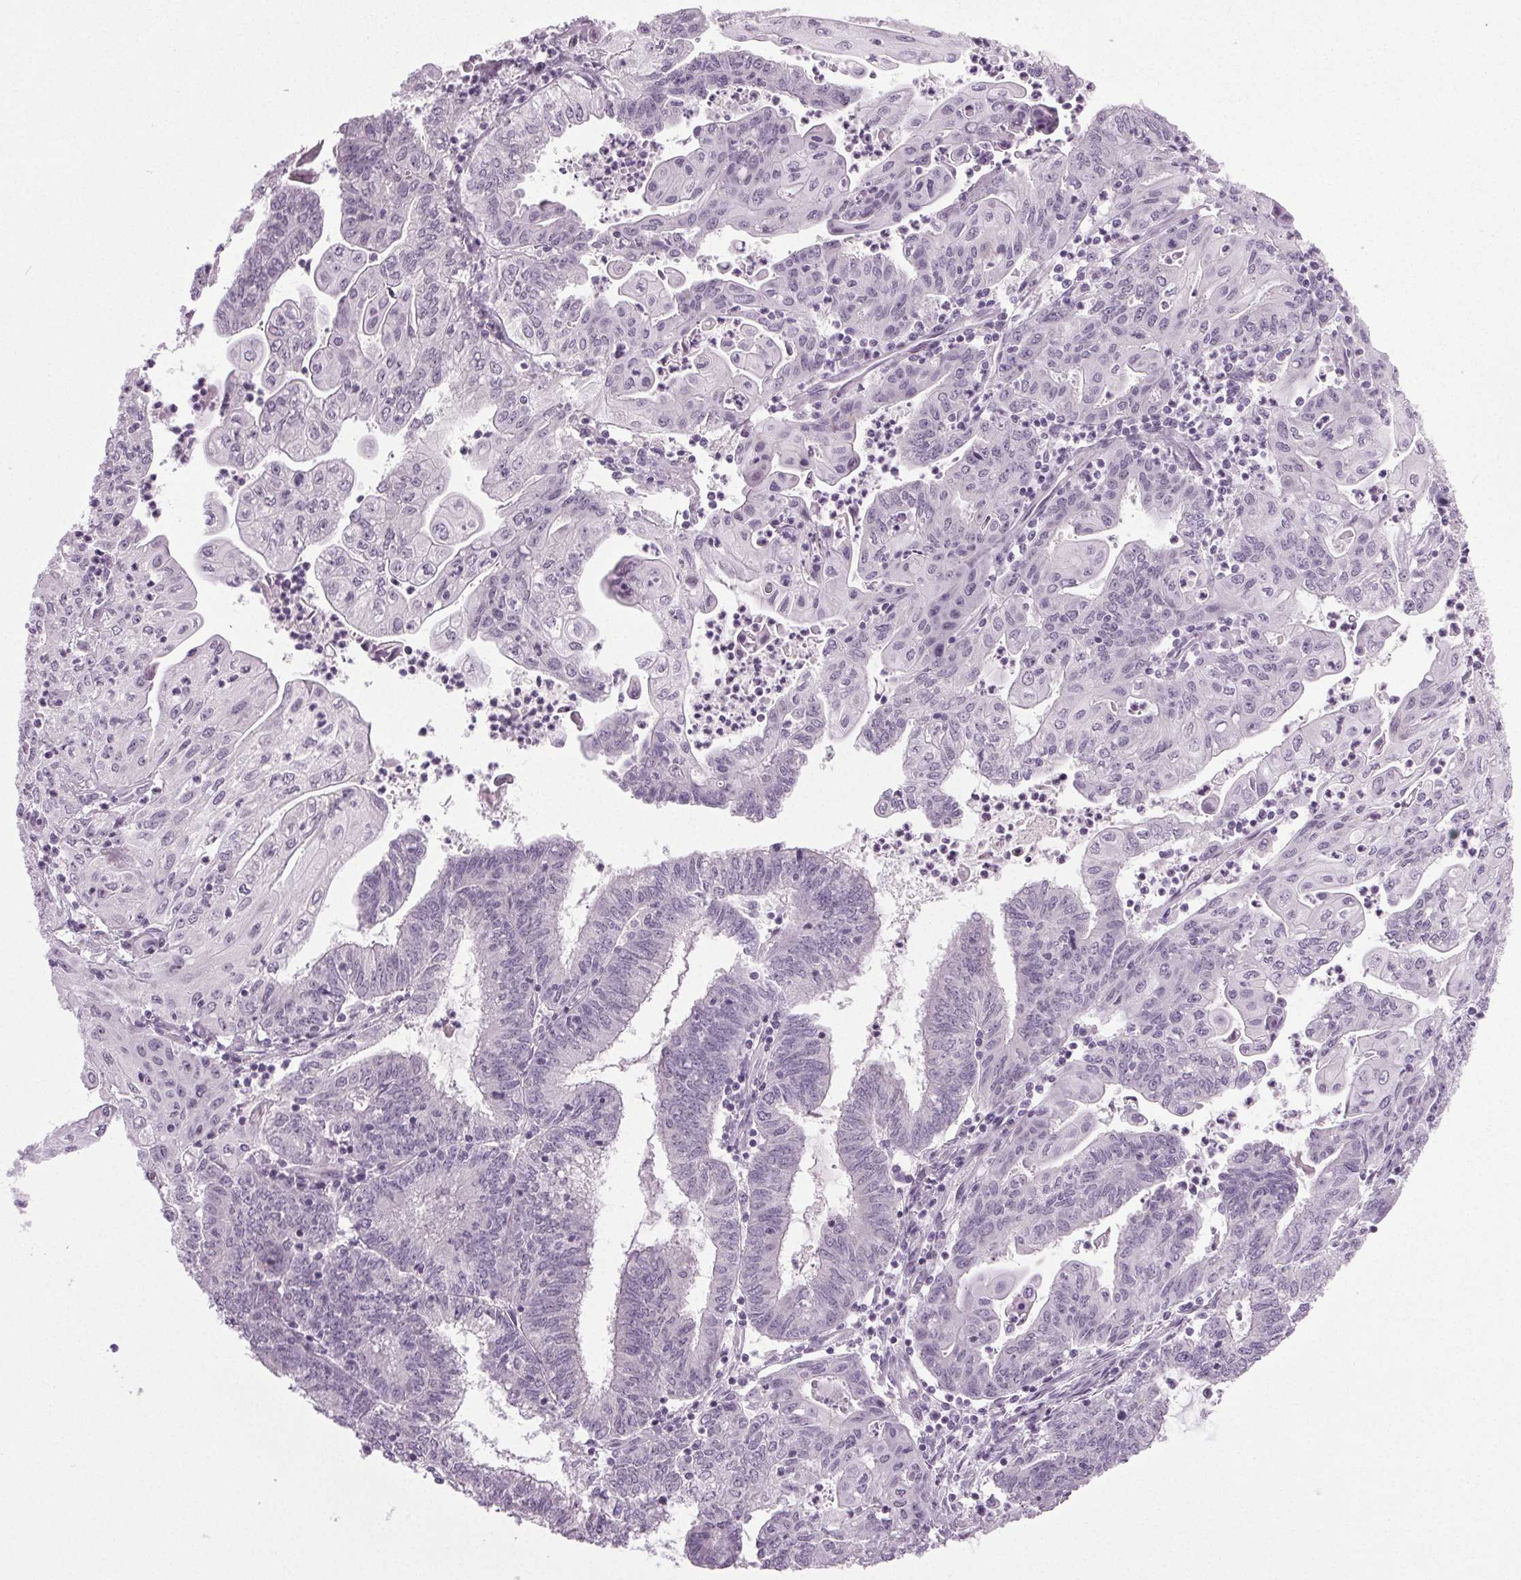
{"staining": {"intensity": "negative", "quantity": "none", "location": "none"}, "tissue": "endometrial cancer", "cell_type": "Tumor cells", "image_type": "cancer", "snomed": [{"axis": "morphology", "description": "Adenocarcinoma, NOS"}, {"axis": "topography", "description": "Endometrium"}], "caption": "DAB (3,3'-diaminobenzidine) immunohistochemical staining of human endometrial cancer exhibits no significant expression in tumor cells. (DAB (3,3'-diaminobenzidine) immunohistochemistry (IHC), high magnification).", "gene": "IGF2BP1", "patient": {"sex": "female", "age": 61}}